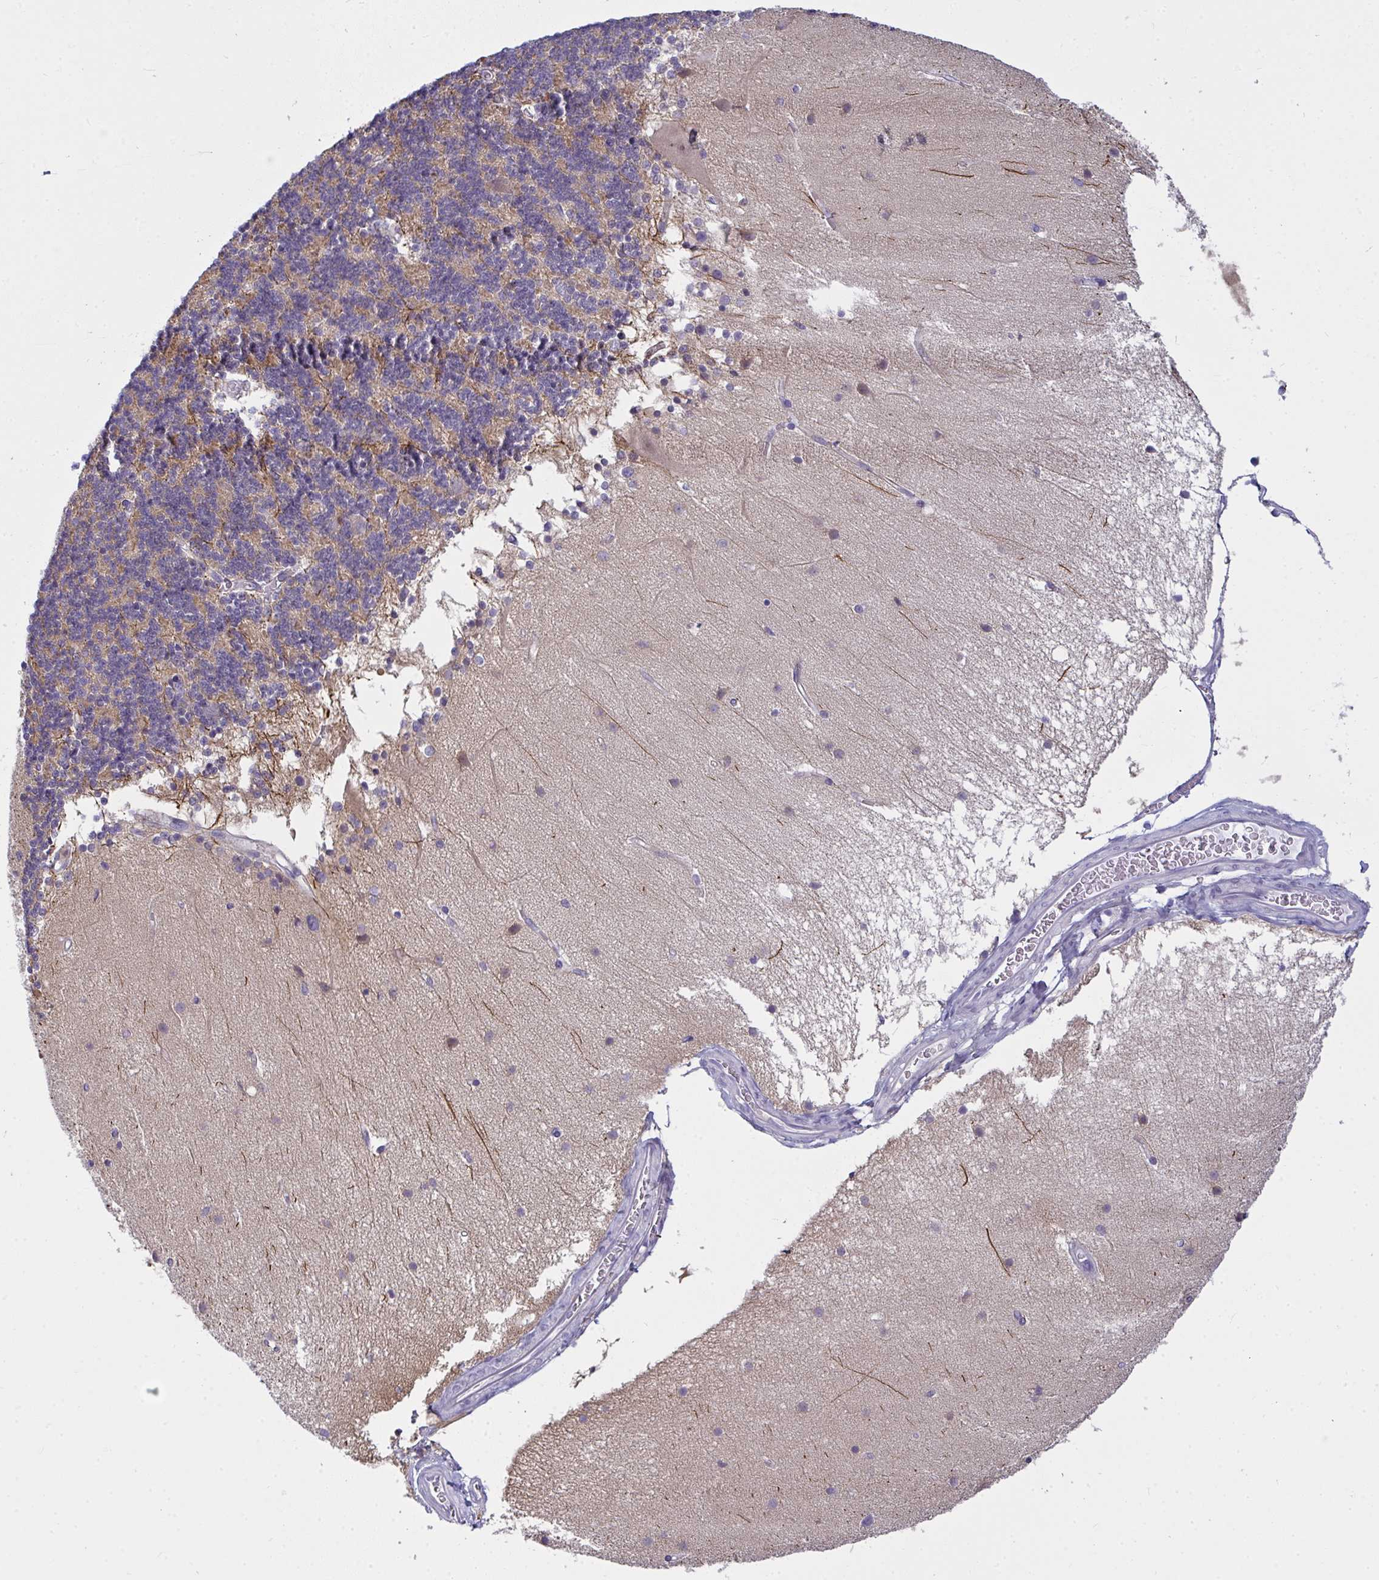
{"staining": {"intensity": "weak", "quantity": "25%-75%", "location": "cytoplasmic/membranous"}, "tissue": "cerebellum", "cell_type": "Cells in granular layer", "image_type": "normal", "snomed": [{"axis": "morphology", "description": "Normal tissue, NOS"}, {"axis": "topography", "description": "Cerebellum"}], "caption": "Protein expression analysis of unremarkable human cerebellum reveals weak cytoplasmic/membranous positivity in approximately 25%-75% of cells in granular layer.", "gene": "SLC30A6", "patient": {"sex": "female", "age": 54}}